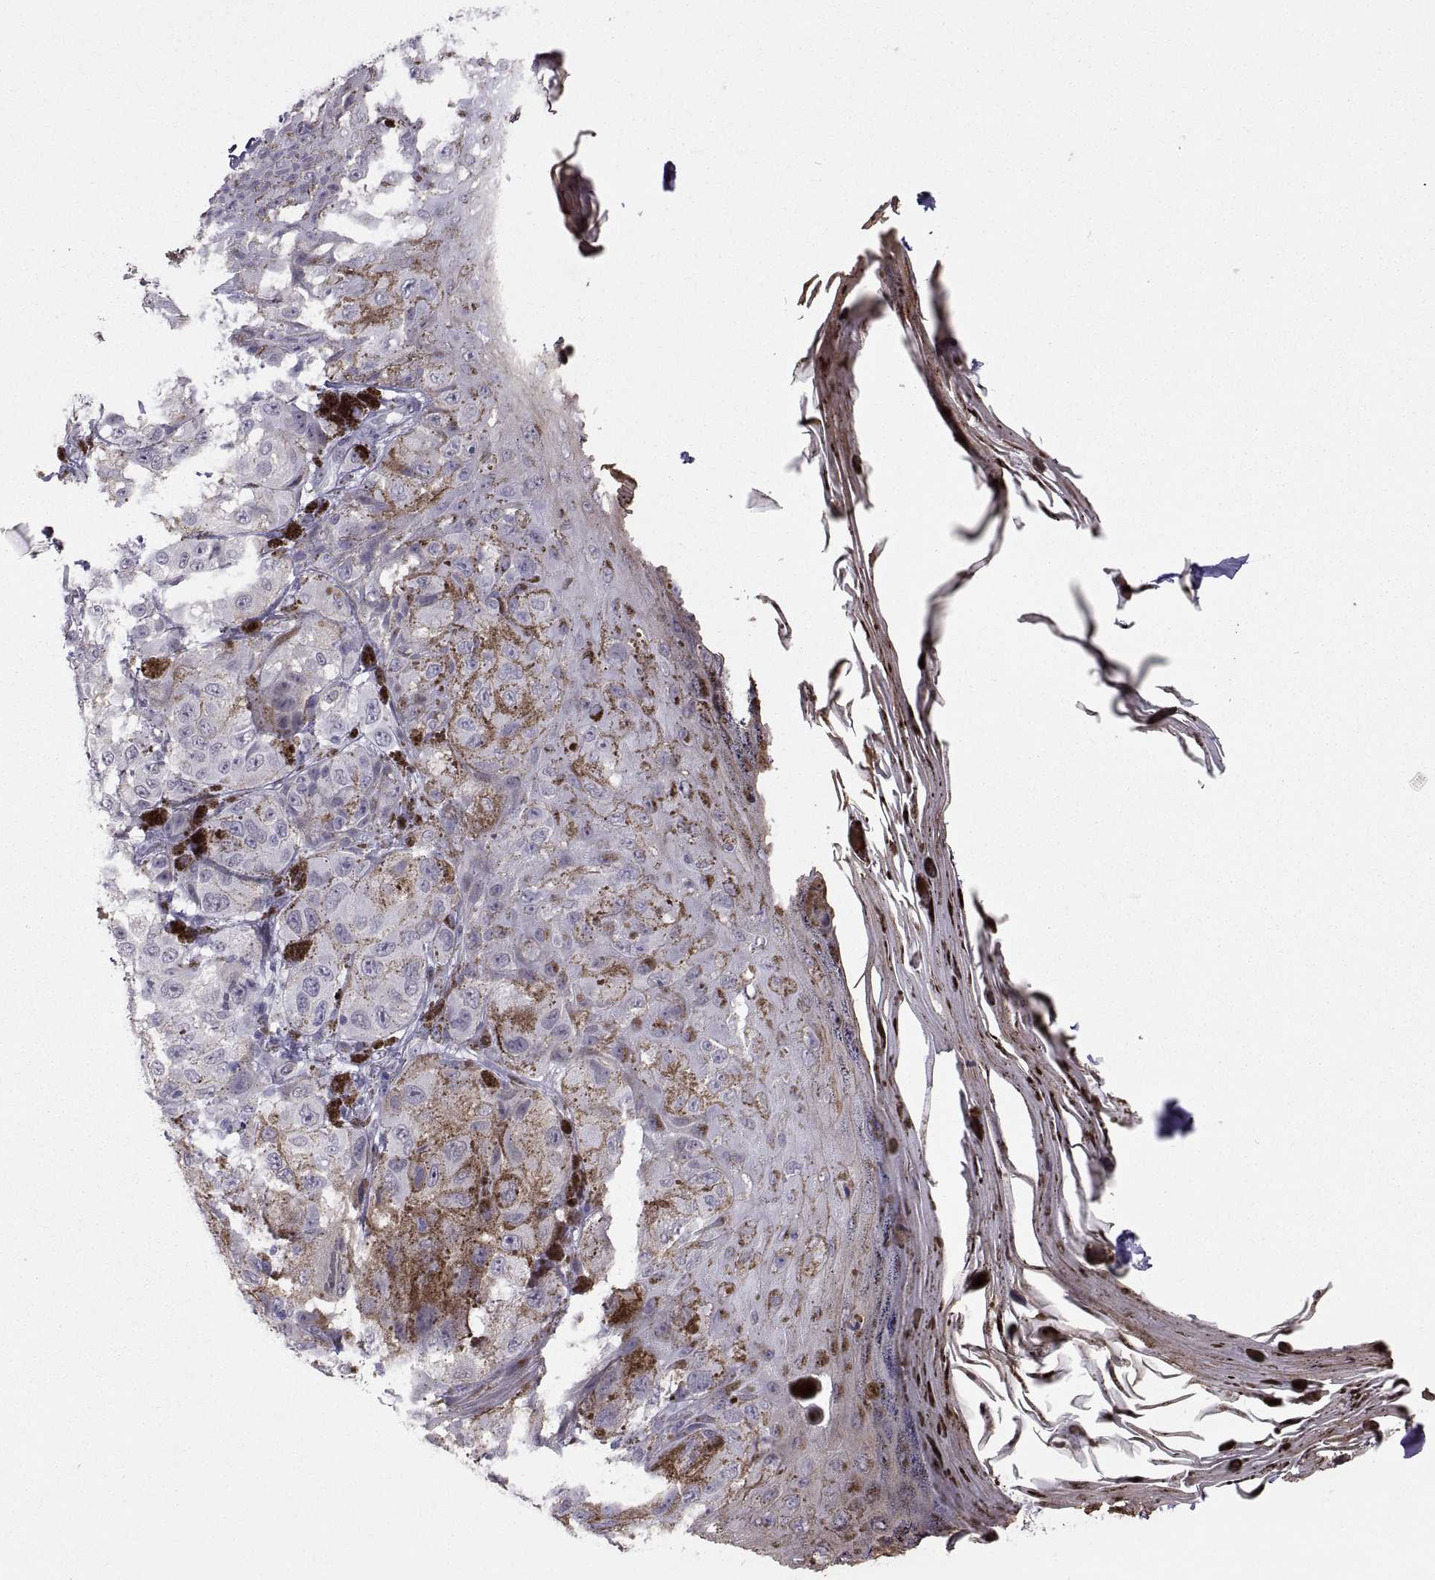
{"staining": {"intensity": "negative", "quantity": "none", "location": "none"}, "tissue": "melanoma", "cell_type": "Tumor cells", "image_type": "cancer", "snomed": [{"axis": "morphology", "description": "Malignant melanoma, NOS"}, {"axis": "topography", "description": "Skin"}], "caption": "This is an IHC image of human melanoma. There is no positivity in tumor cells.", "gene": "KRT77", "patient": {"sex": "male", "age": 36}}